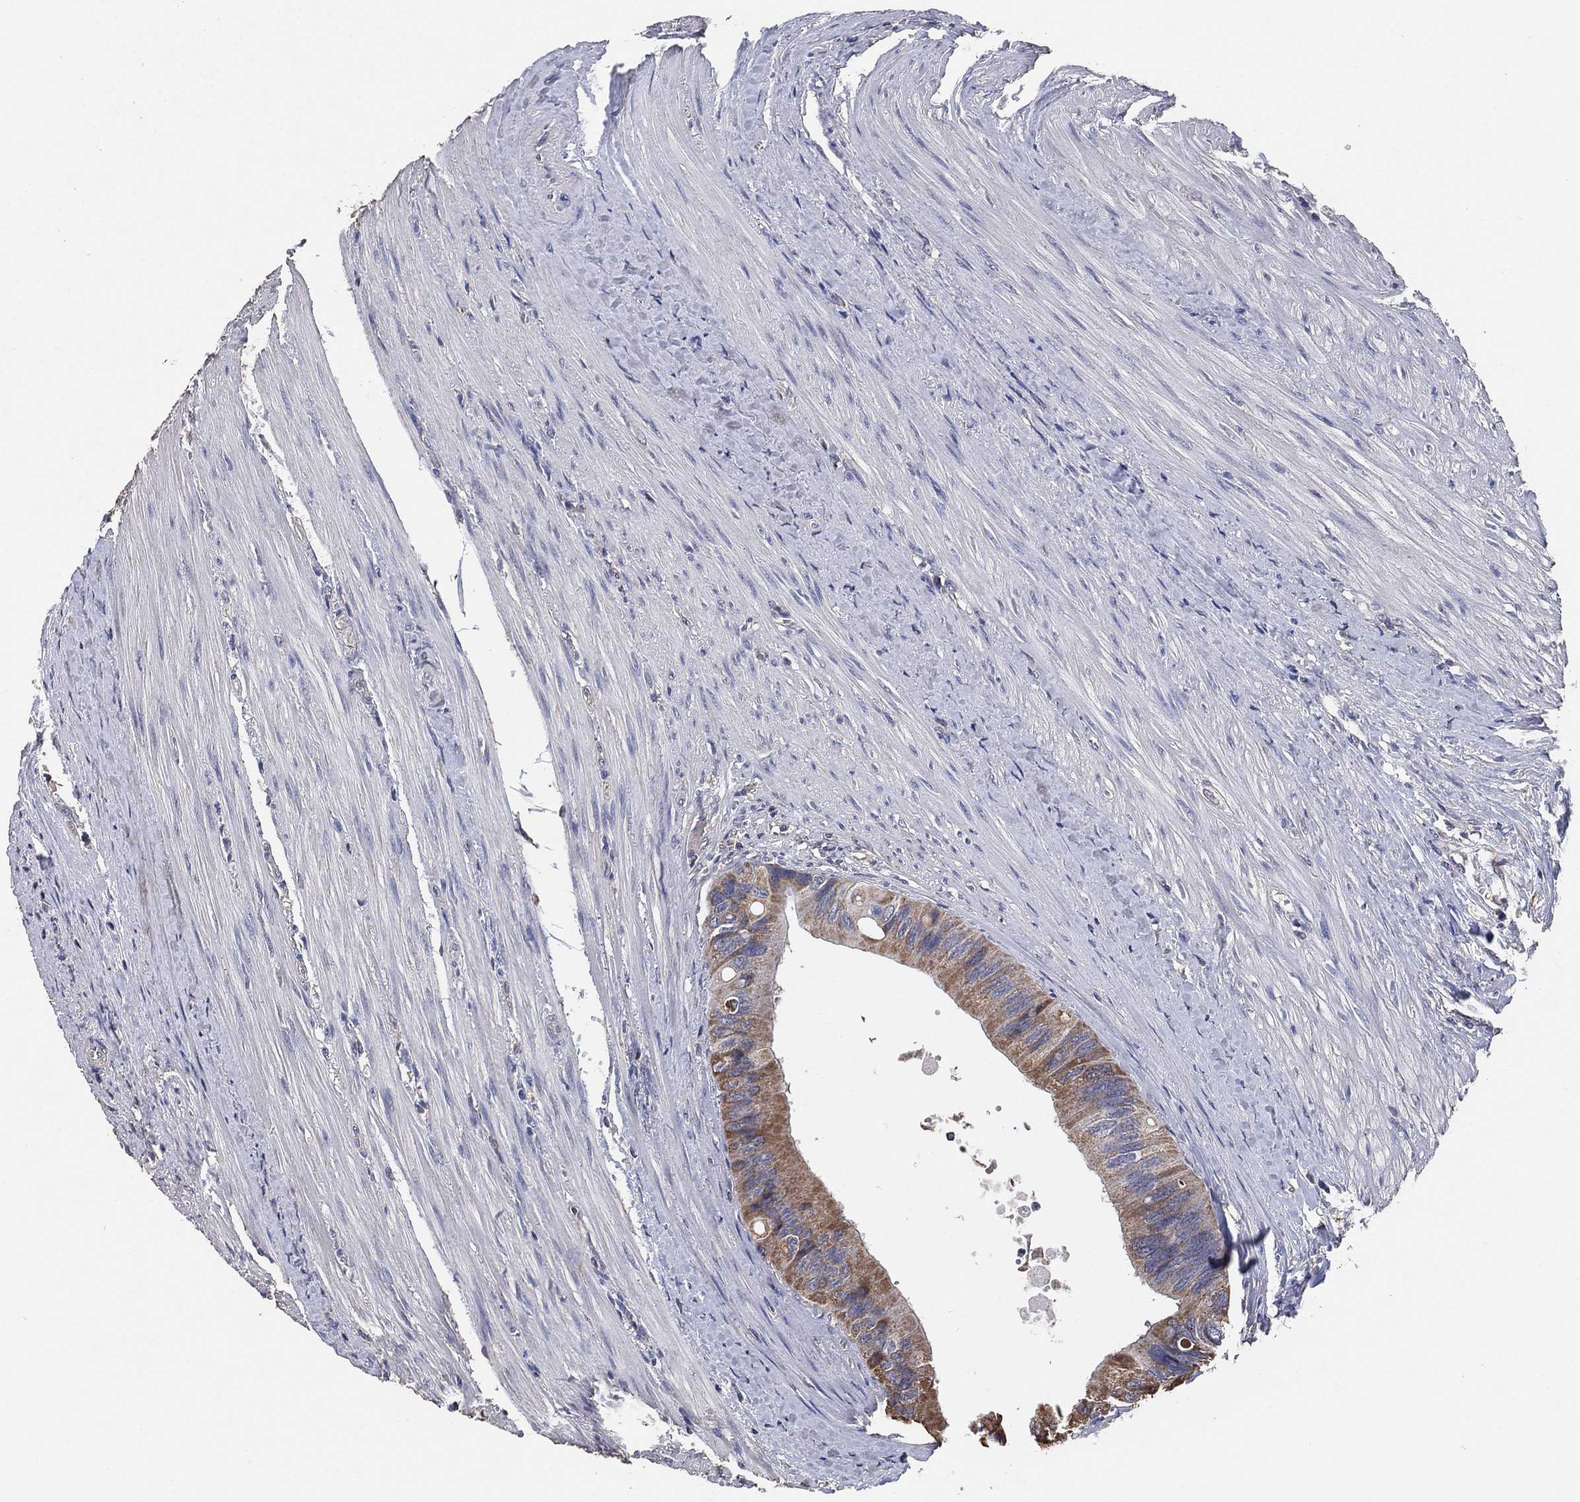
{"staining": {"intensity": "moderate", "quantity": "<25%", "location": "cytoplasmic/membranous"}, "tissue": "colorectal cancer", "cell_type": "Tumor cells", "image_type": "cancer", "snomed": [{"axis": "morphology", "description": "Normal tissue, NOS"}, {"axis": "morphology", "description": "Adenocarcinoma, NOS"}, {"axis": "topography", "description": "Colon"}], "caption": "This histopathology image reveals immunohistochemistry staining of adenocarcinoma (colorectal), with low moderate cytoplasmic/membranous expression in about <25% of tumor cells.", "gene": "KLK5", "patient": {"sex": "male", "age": 65}}